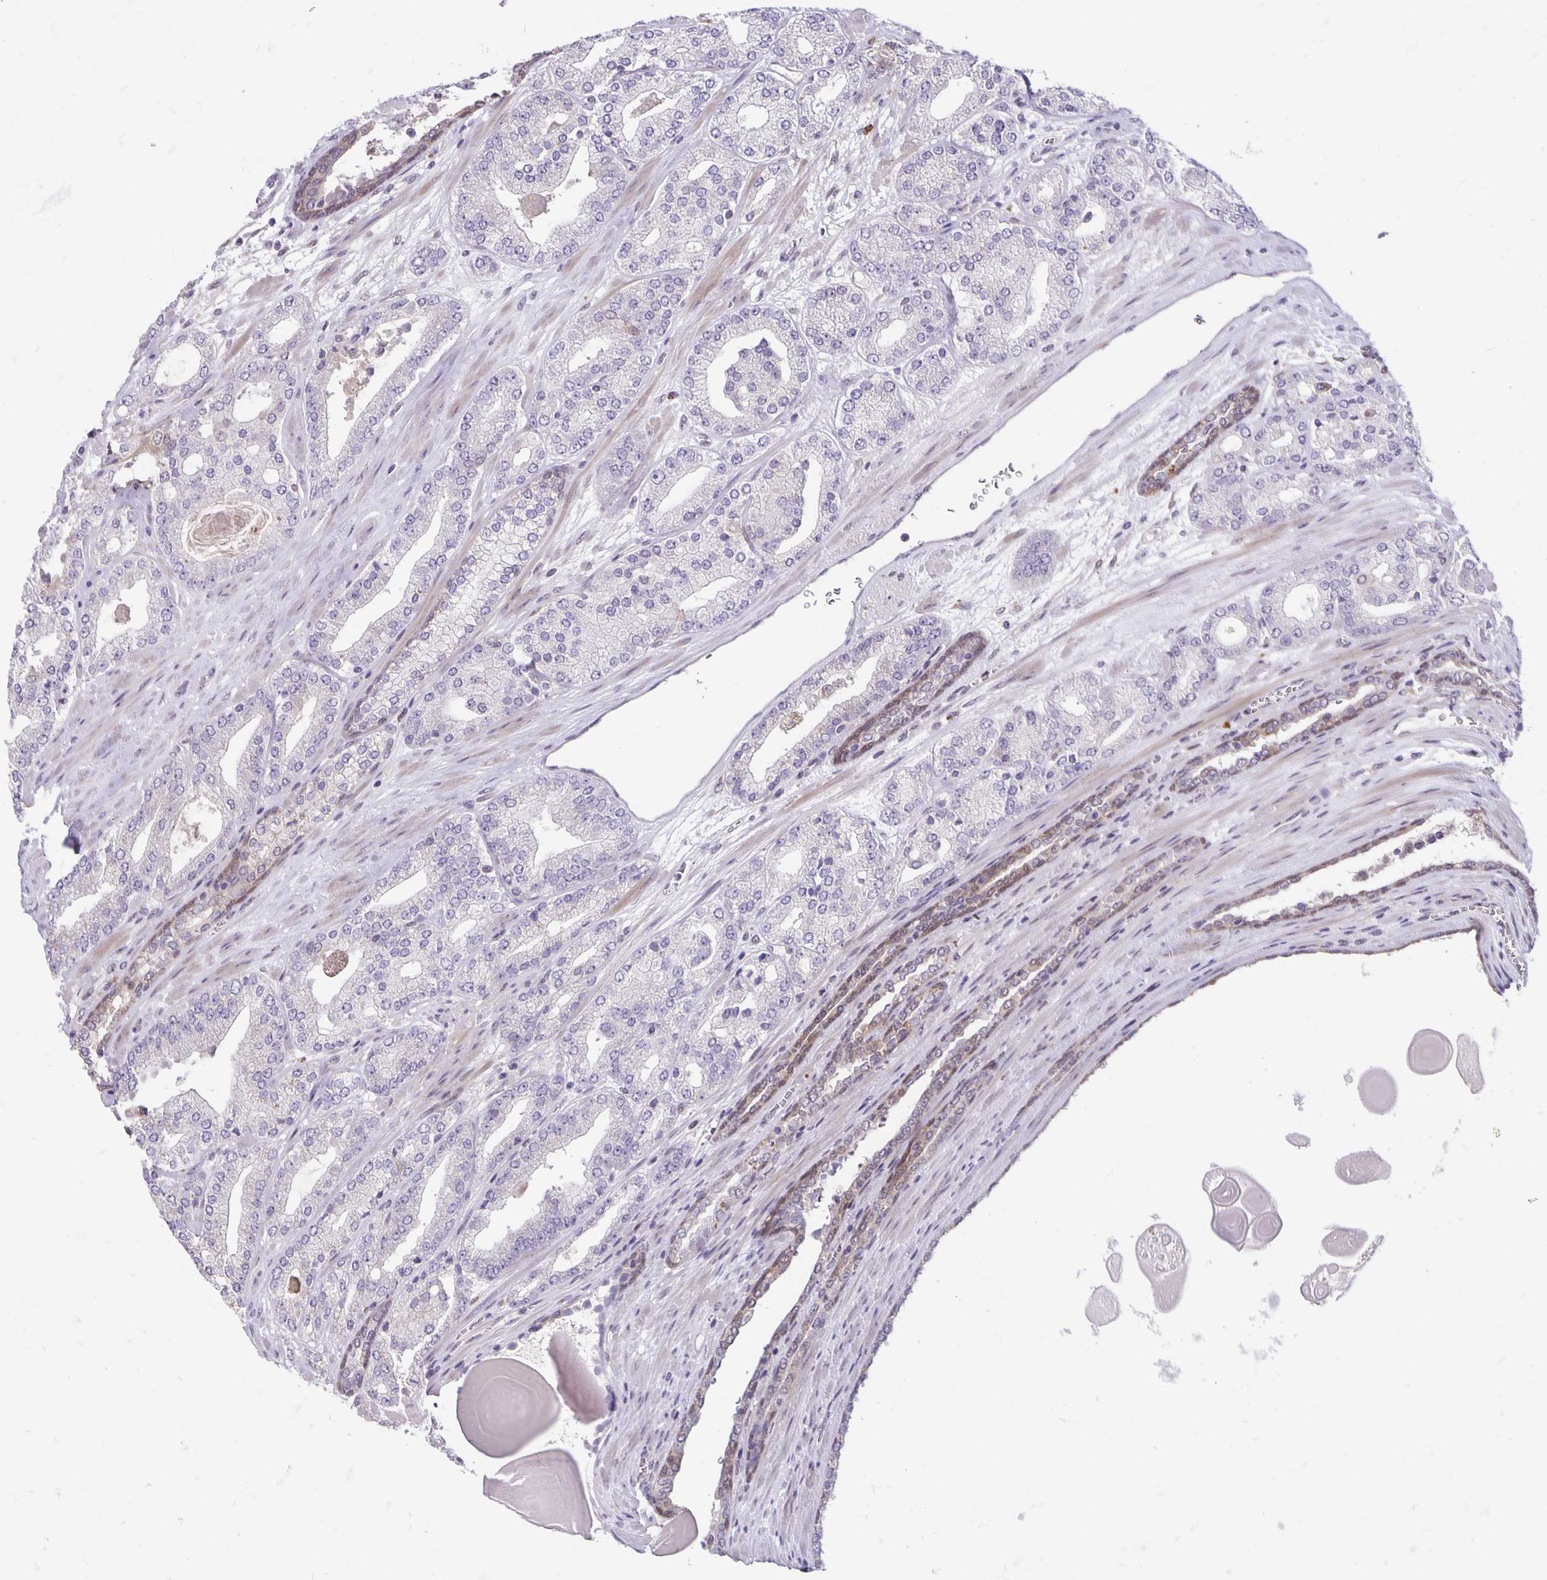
{"staining": {"intensity": "negative", "quantity": "none", "location": "none"}, "tissue": "prostate cancer", "cell_type": "Tumor cells", "image_type": "cancer", "snomed": [{"axis": "morphology", "description": "Adenocarcinoma, High grade"}, {"axis": "topography", "description": "Prostate"}], "caption": "IHC histopathology image of adenocarcinoma (high-grade) (prostate) stained for a protein (brown), which reveals no positivity in tumor cells.", "gene": "TAX1BP3", "patient": {"sex": "male", "age": 64}}